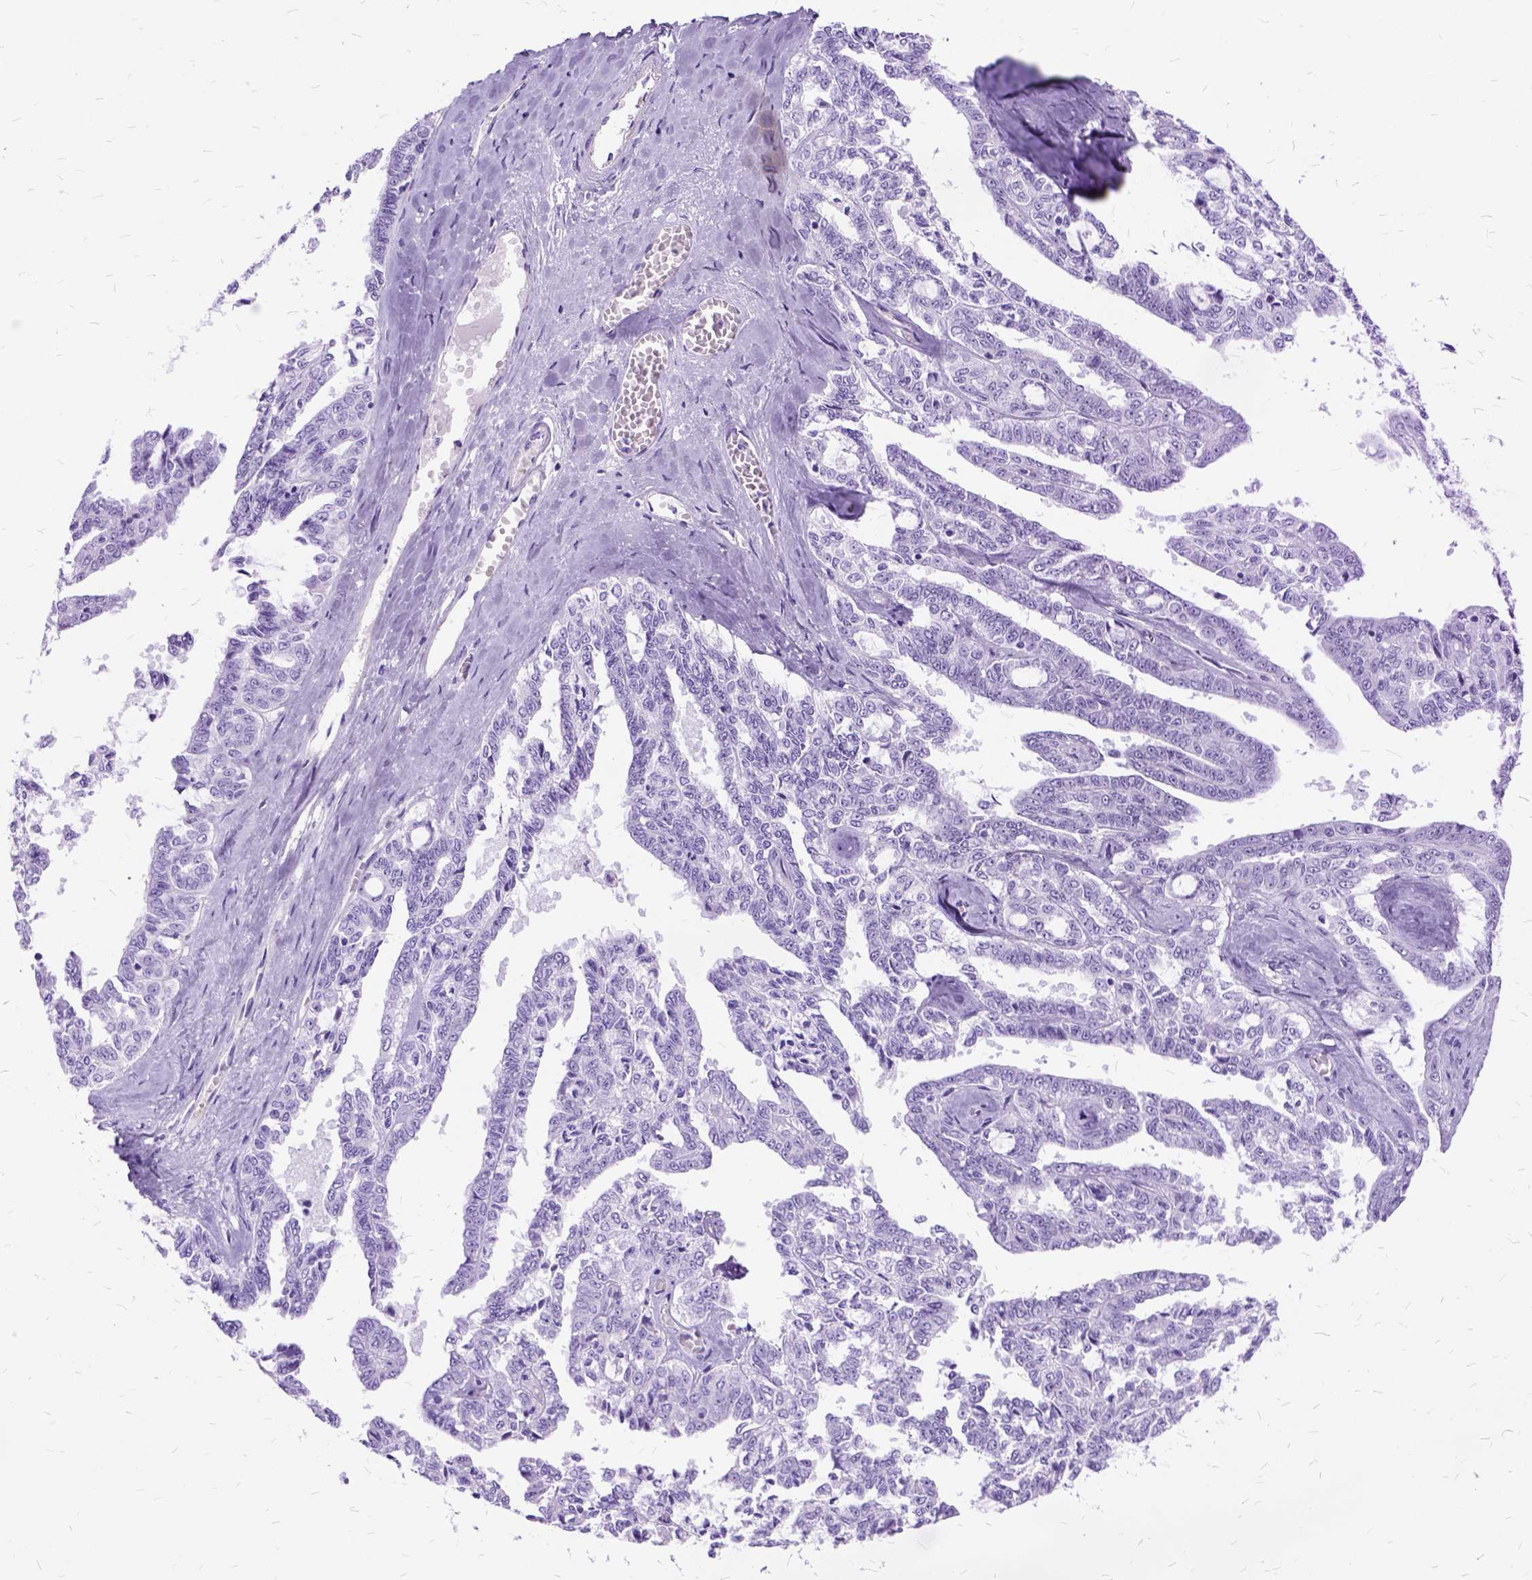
{"staining": {"intensity": "negative", "quantity": "none", "location": "none"}, "tissue": "ovarian cancer", "cell_type": "Tumor cells", "image_type": "cancer", "snomed": [{"axis": "morphology", "description": "Cystadenocarcinoma, serous, NOS"}, {"axis": "topography", "description": "Ovary"}], "caption": "This is a histopathology image of IHC staining of ovarian cancer (serous cystadenocarcinoma), which shows no positivity in tumor cells.", "gene": "ARL9", "patient": {"sex": "female", "age": 71}}